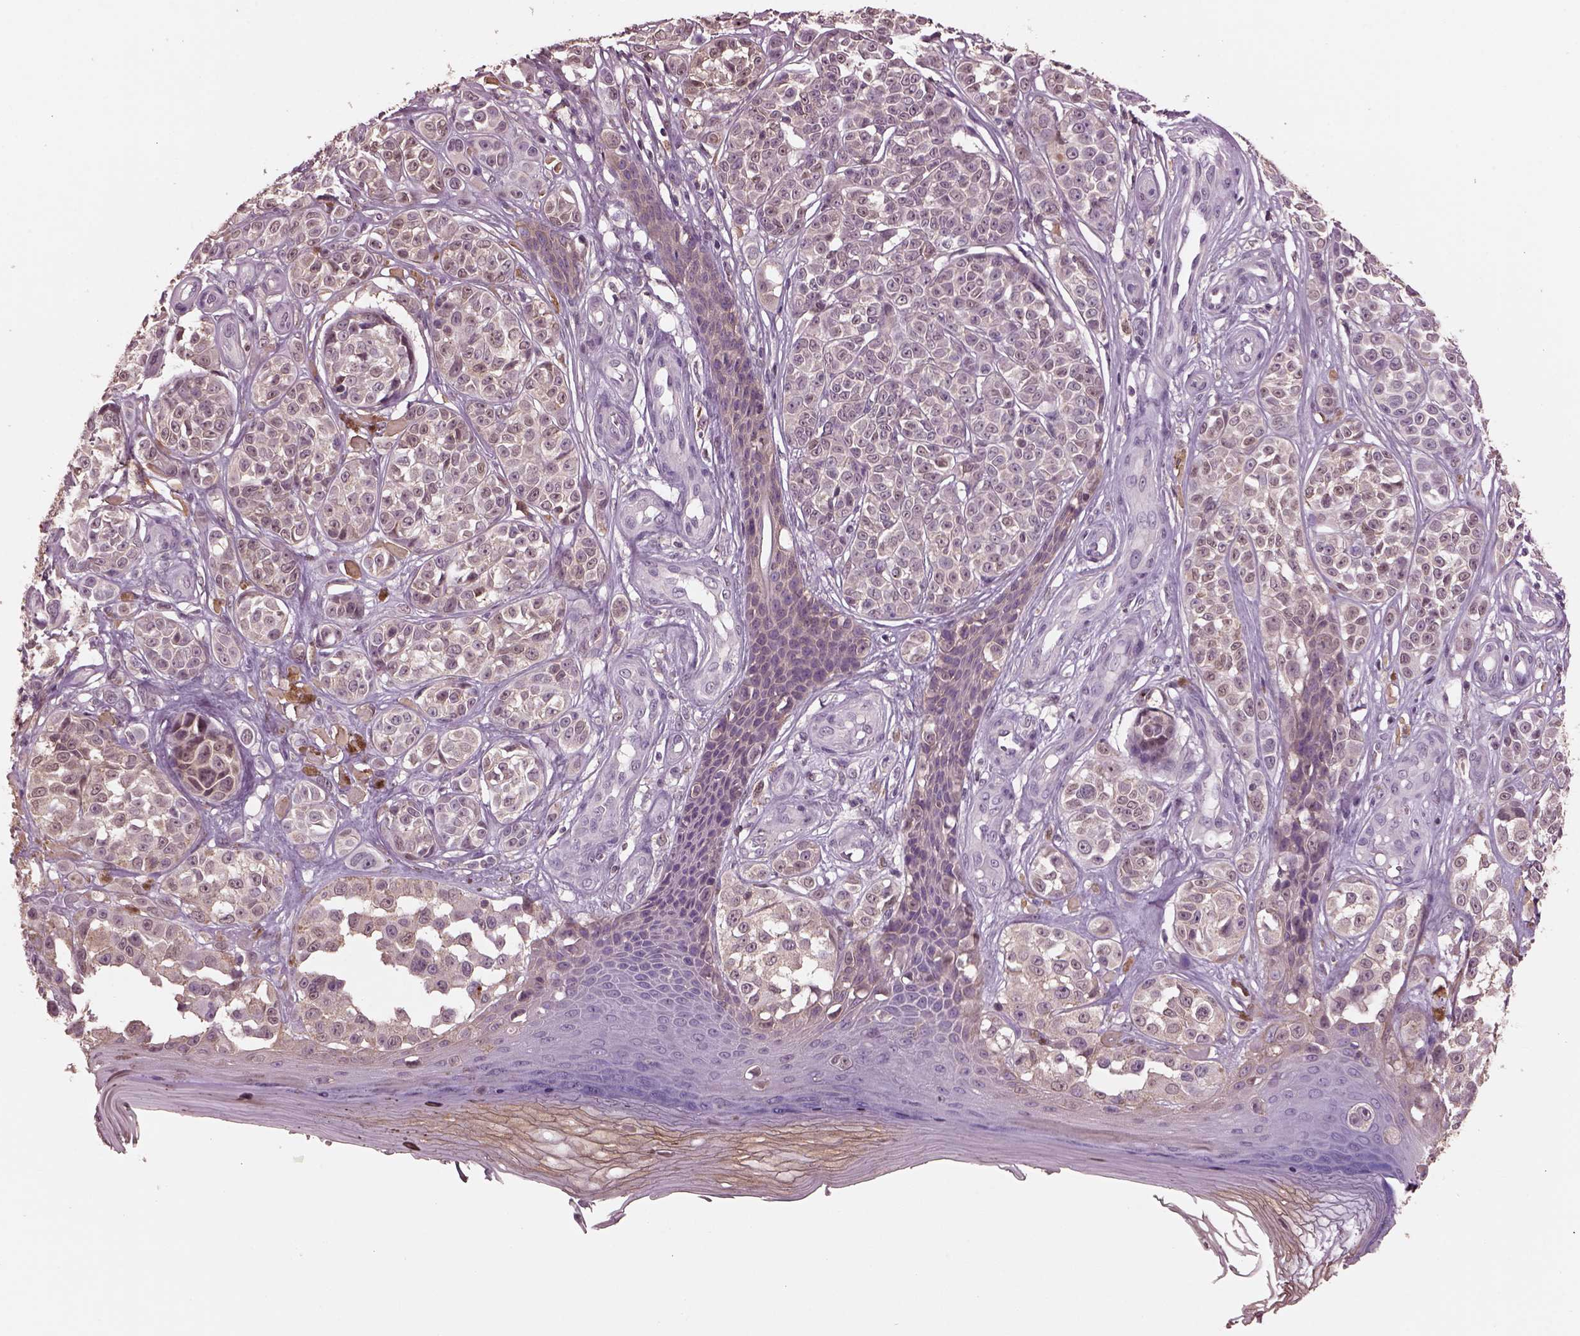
{"staining": {"intensity": "negative", "quantity": "none", "location": "none"}, "tissue": "melanoma", "cell_type": "Tumor cells", "image_type": "cancer", "snomed": [{"axis": "morphology", "description": "Malignant melanoma, NOS"}, {"axis": "topography", "description": "Skin"}], "caption": "High power microscopy image of an immunohistochemistry photomicrograph of melanoma, revealing no significant staining in tumor cells.", "gene": "SRI", "patient": {"sex": "female", "age": 90}}